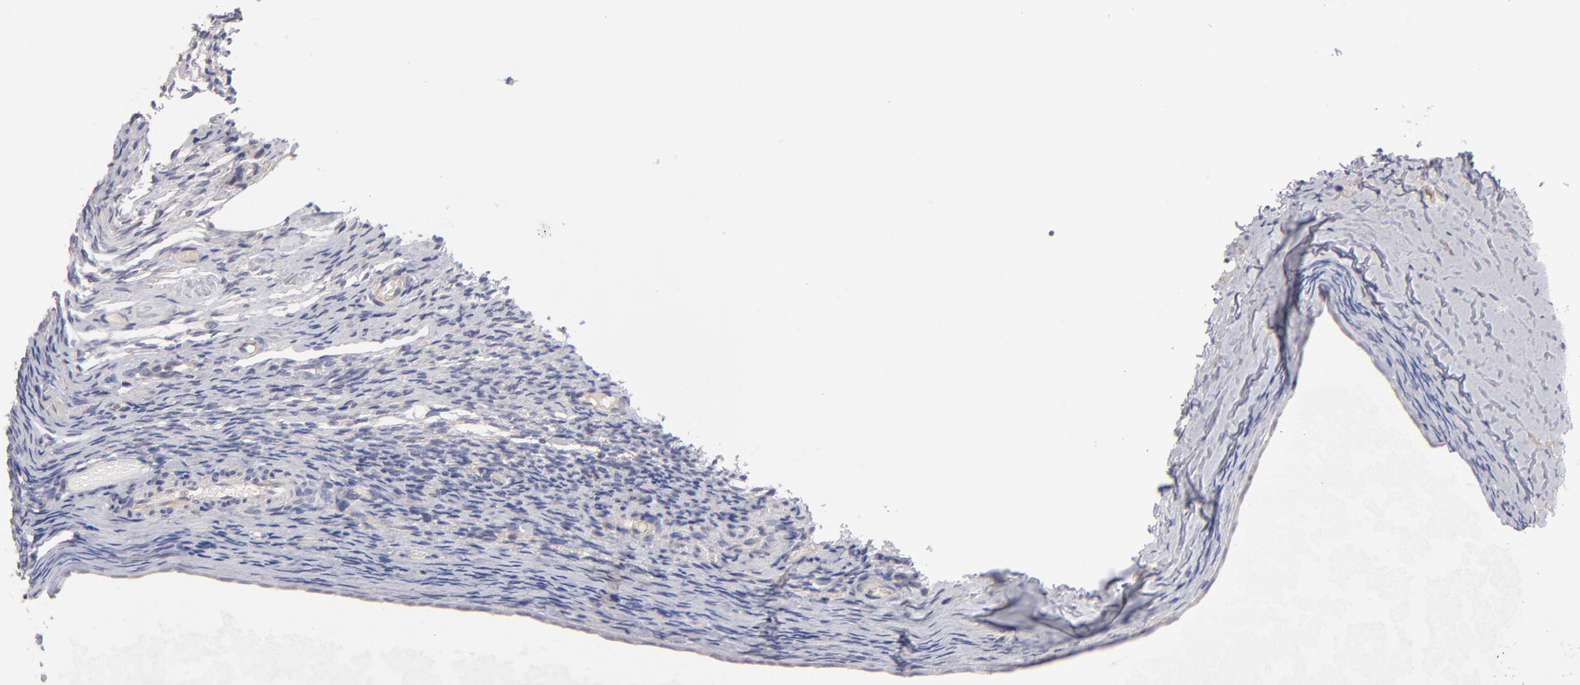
{"staining": {"intensity": "weak", "quantity": ">75%", "location": "cytoplasmic/membranous"}, "tissue": "ovary", "cell_type": "Ovarian stroma cells", "image_type": "normal", "snomed": [{"axis": "morphology", "description": "Normal tissue, NOS"}, {"axis": "topography", "description": "Ovary"}], "caption": "An immunohistochemistry (IHC) histopathology image of normal tissue is shown. Protein staining in brown shows weak cytoplasmic/membranous positivity in ovary within ovarian stroma cells. Nuclei are stained in blue.", "gene": "HCCS", "patient": {"sex": "female", "age": 60}}